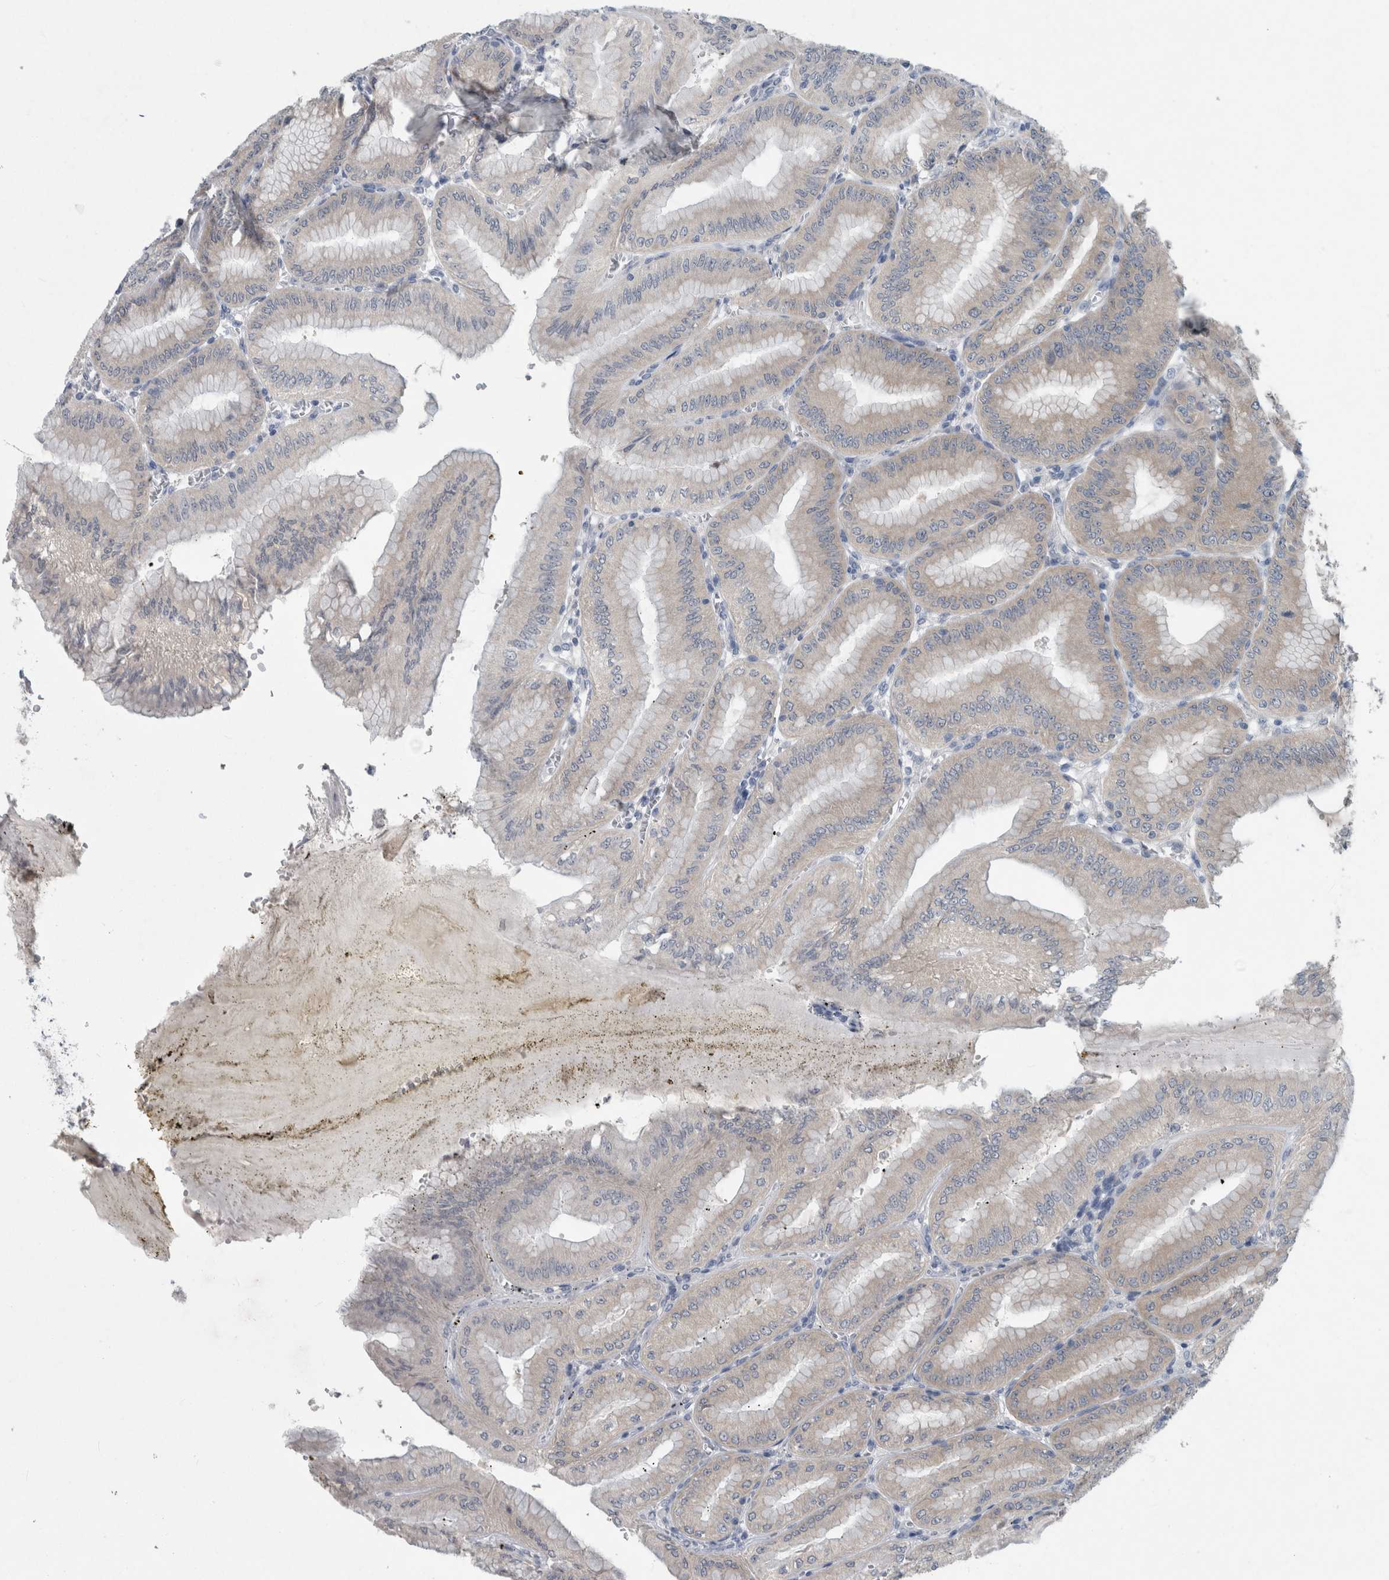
{"staining": {"intensity": "weak", "quantity": "<25%", "location": "cytoplasmic/membranous"}, "tissue": "stomach", "cell_type": "Glandular cells", "image_type": "normal", "snomed": [{"axis": "morphology", "description": "Normal tissue, NOS"}, {"axis": "topography", "description": "Stomach, lower"}], "caption": "DAB (3,3'-diaminobenzidine) immunohistochemical staining of benign human stomach displays no significant positivity in glandular cells. Nuclei are stained in blue.", "gene": "FAM83H", "patient": {"sex": "male", "age": 71}}